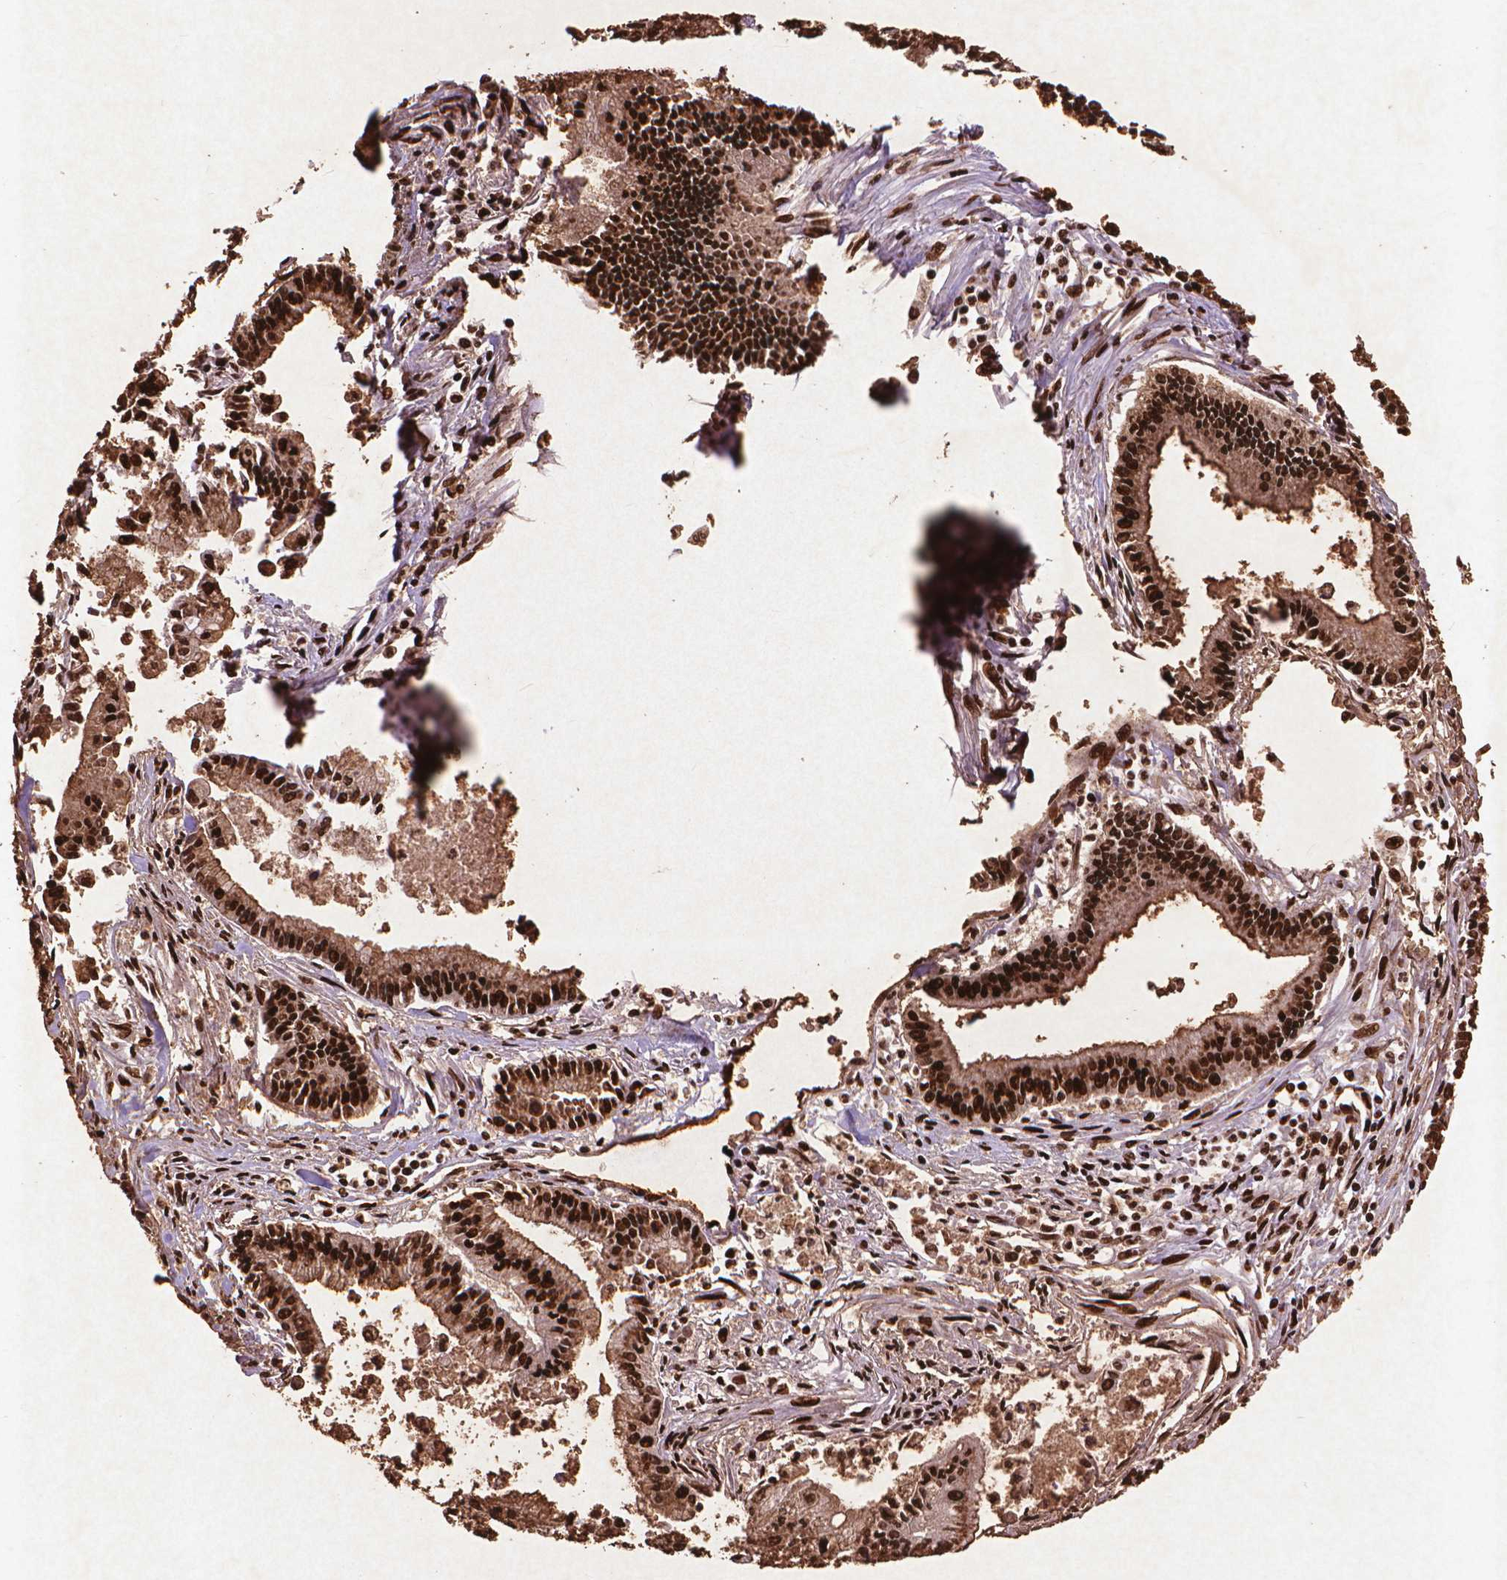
{"staining": {"intensity": "strong", "quantity": ">75%", "location": "cytoplasmic/membranous,nuclear"}, "tissue": "pancreatic cancer", "cell_type": "Tumor cells", "image_type": "cancer", "snomed": [{"axis": "morphology", "description": "Adenocarcinoma, NOS"}, {"axis": "topography", "description": "Pancreas"}], "caption": "Protein staining of pancreatic adenocarcinoma tissue reveals strong cytoplasmic/membranous and nuclear staining in approximately >75% of tumor cells.", "gene": "CITED2", "patient": {"sex": "female", "age": 65}}